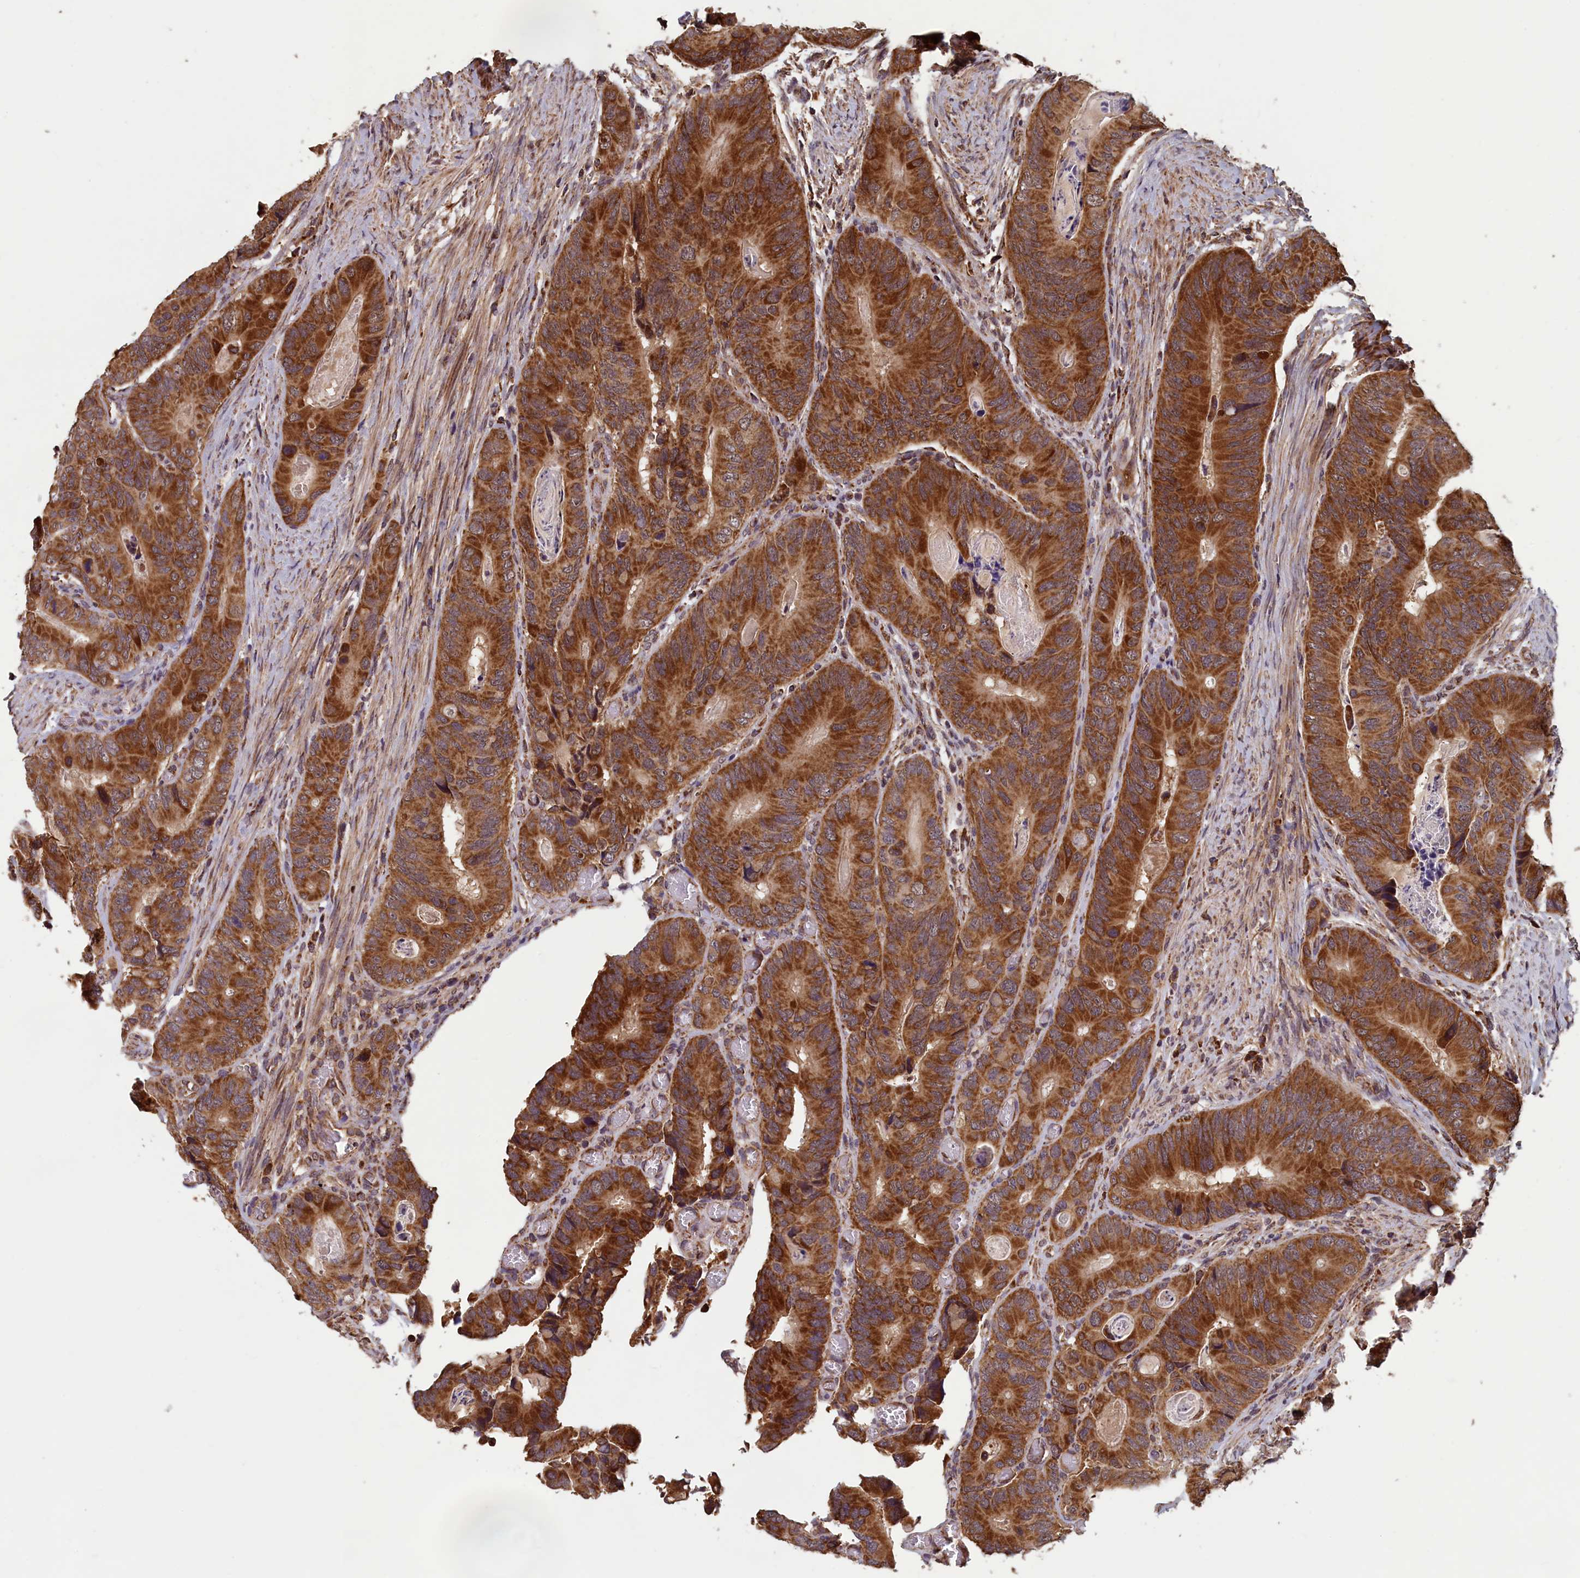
{"staining": {"intensity": "strong", "quantity": ">75%", "location": "cytoplasmic/membranous"}, "tissue": "colorectal cancer", "cell_type": "Tumor cells", "image_type": "cancer", "snomed": [{"axis": "morphology", "description": "Adenocarcinoma, NOS"}, {"axis": "topography", "description": "Colon"}], "caption": "Adenocarcinoma (colorectal) tissue reveals strong cytoplasmic/membranous staining in approximately >75% of tumor cells, visualized by immunohistochemistry.", "gene": "CCDC15", "patient": {"sex": "male", "age": 84}}